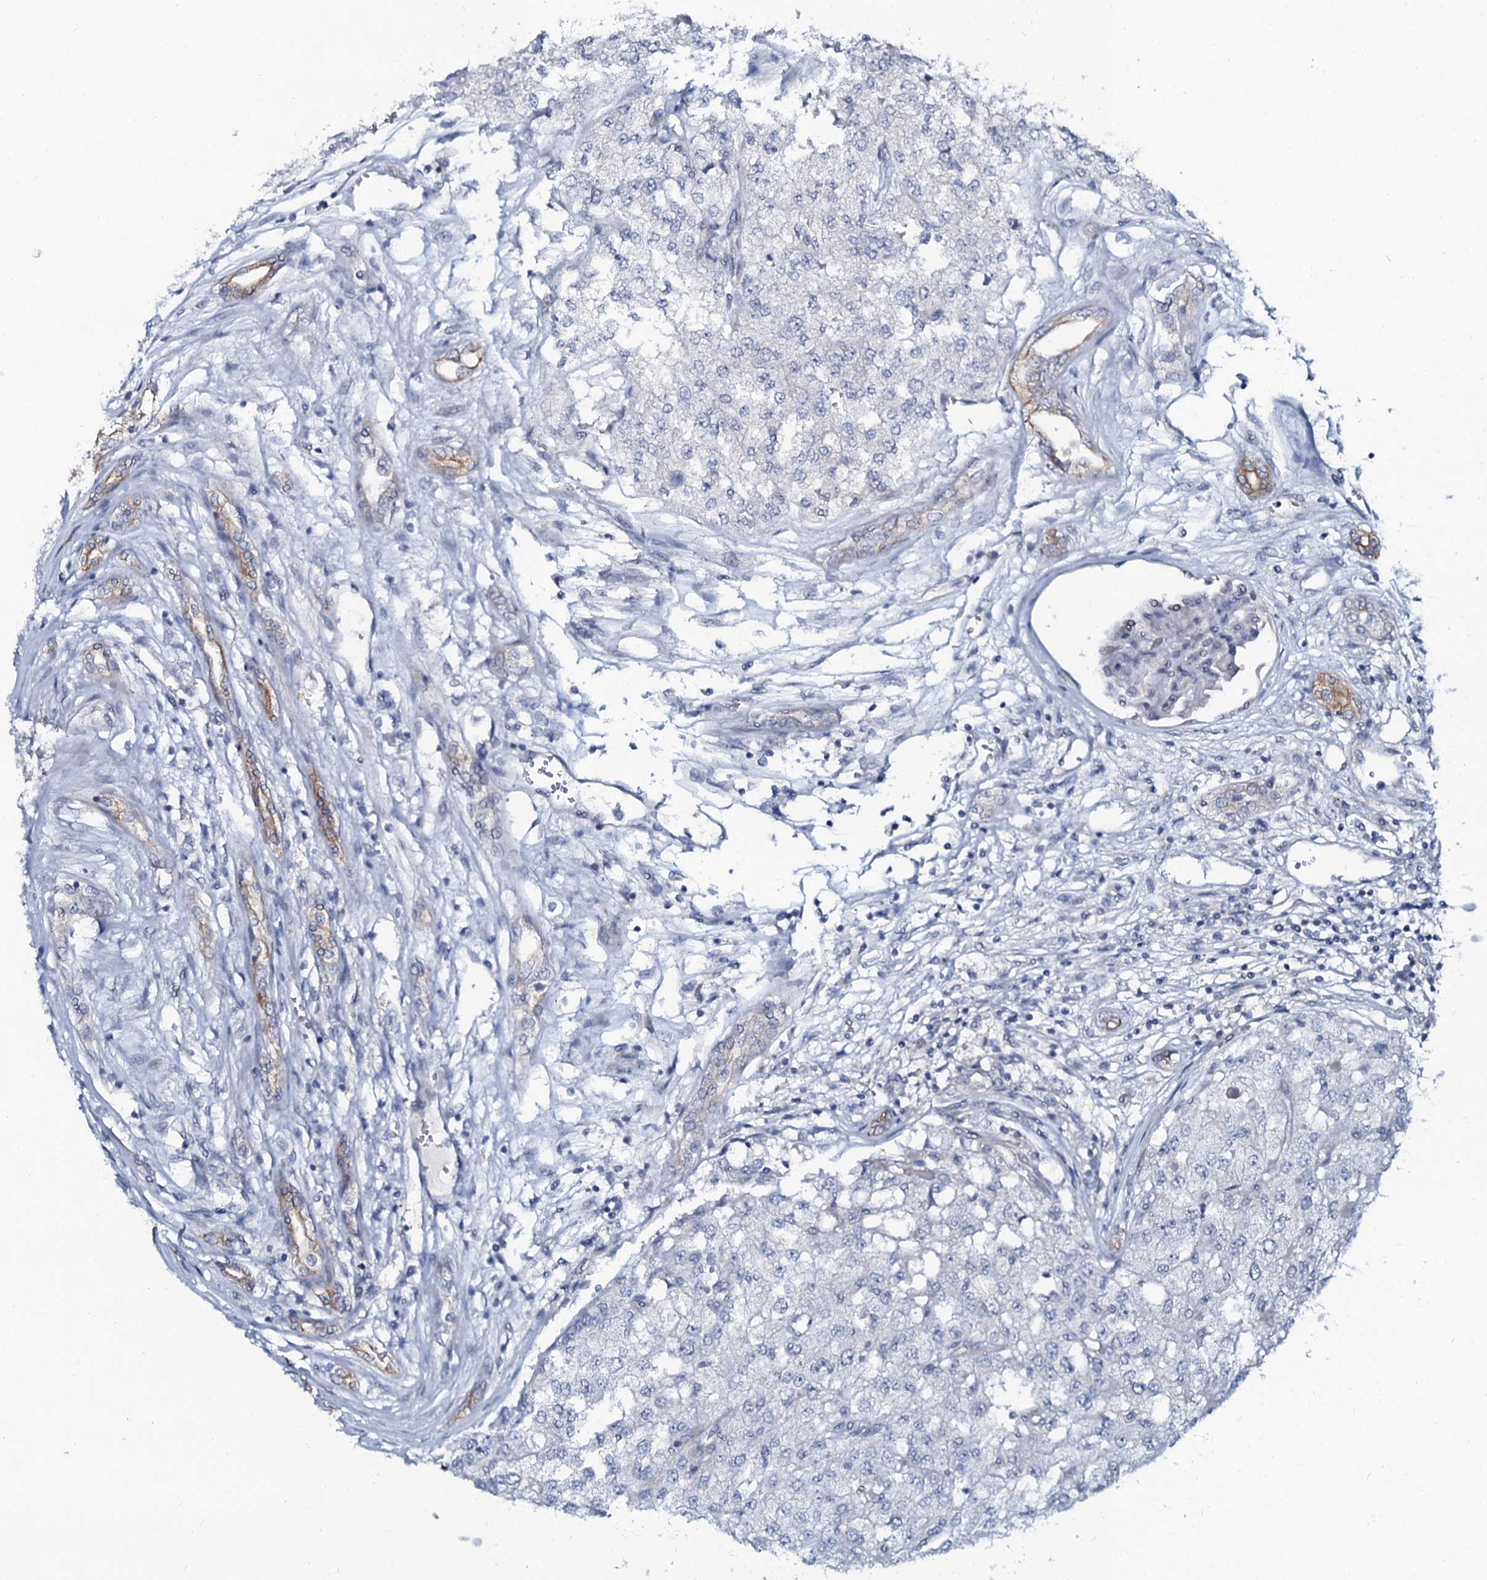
{"staining": {"intensity": "negative", "quantity": "none", "location": "none"}, "tissue": "renal cancer", "cell_type": "Tumor cells", "image_type": "cancer", "snomed": [{"axis": "morphology", "description": "Adenocarcinoma, NOS"}, {"axis": "topography", "description": "Kidney"}], "caption": "Tumor cells show no significant positivity in renal cancer (adenocarcinoma).", "gene": "C10orf88", "patient": {"sex": "female", "age": 54}}